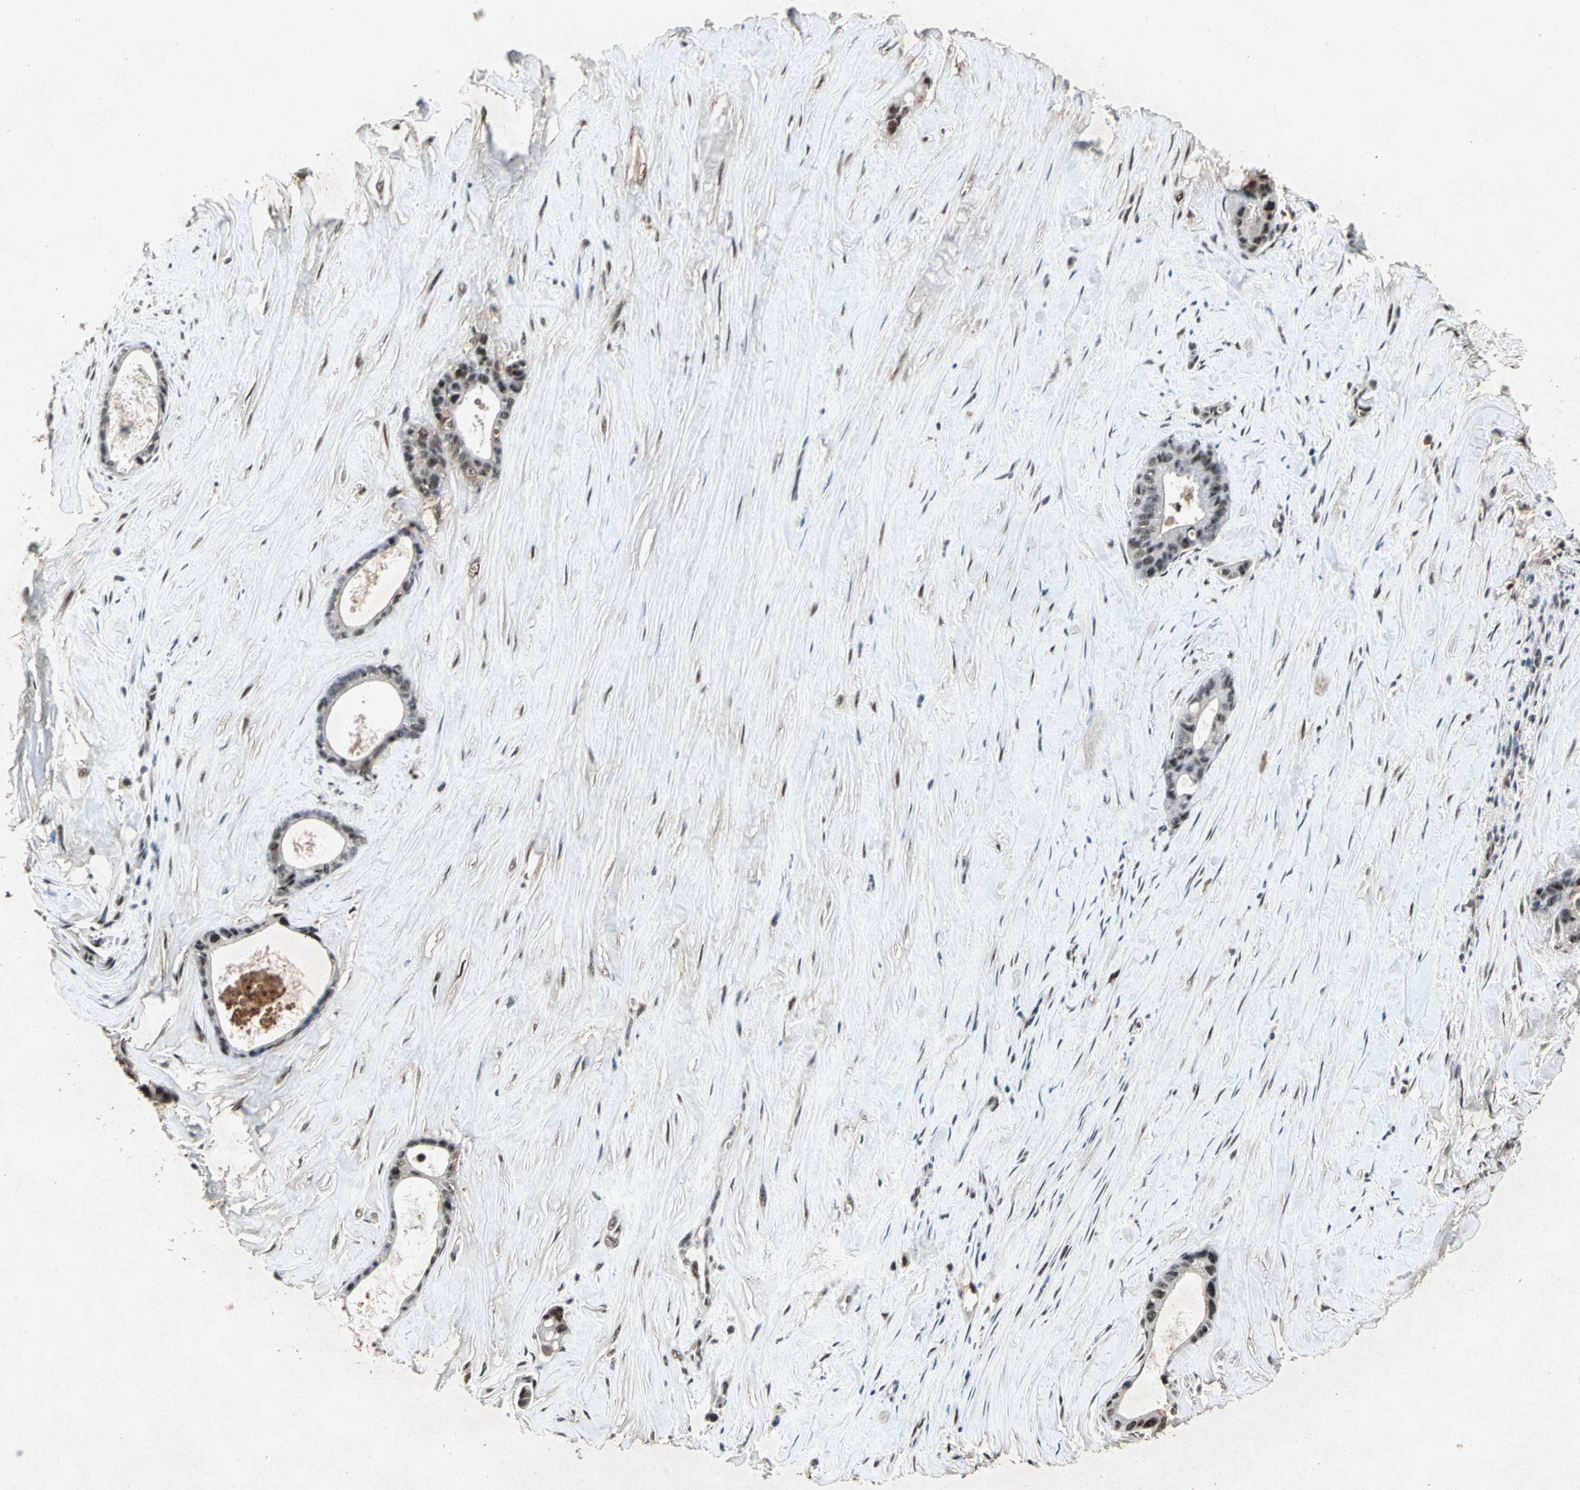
{"staining": {"intensity": "moderate", "quantity": ">75%", "location": "nuclear"}, "tissue": "liver cancer", "cell_type": "Tumor cells", "image_type": "cancer", "snomed": [{"axis": "morphology", "description": "Cholangiocarcinoma"}, {"axis": "topography", "description": "Liver"}], "caption": "Immunohistochemical staining of human liver cholangiocarcinoma shows moderate nuclear protein positivity in approximately >75% of tumor cells.", "gene": "PML", "patient": {"sex": "female", "age": 55}}